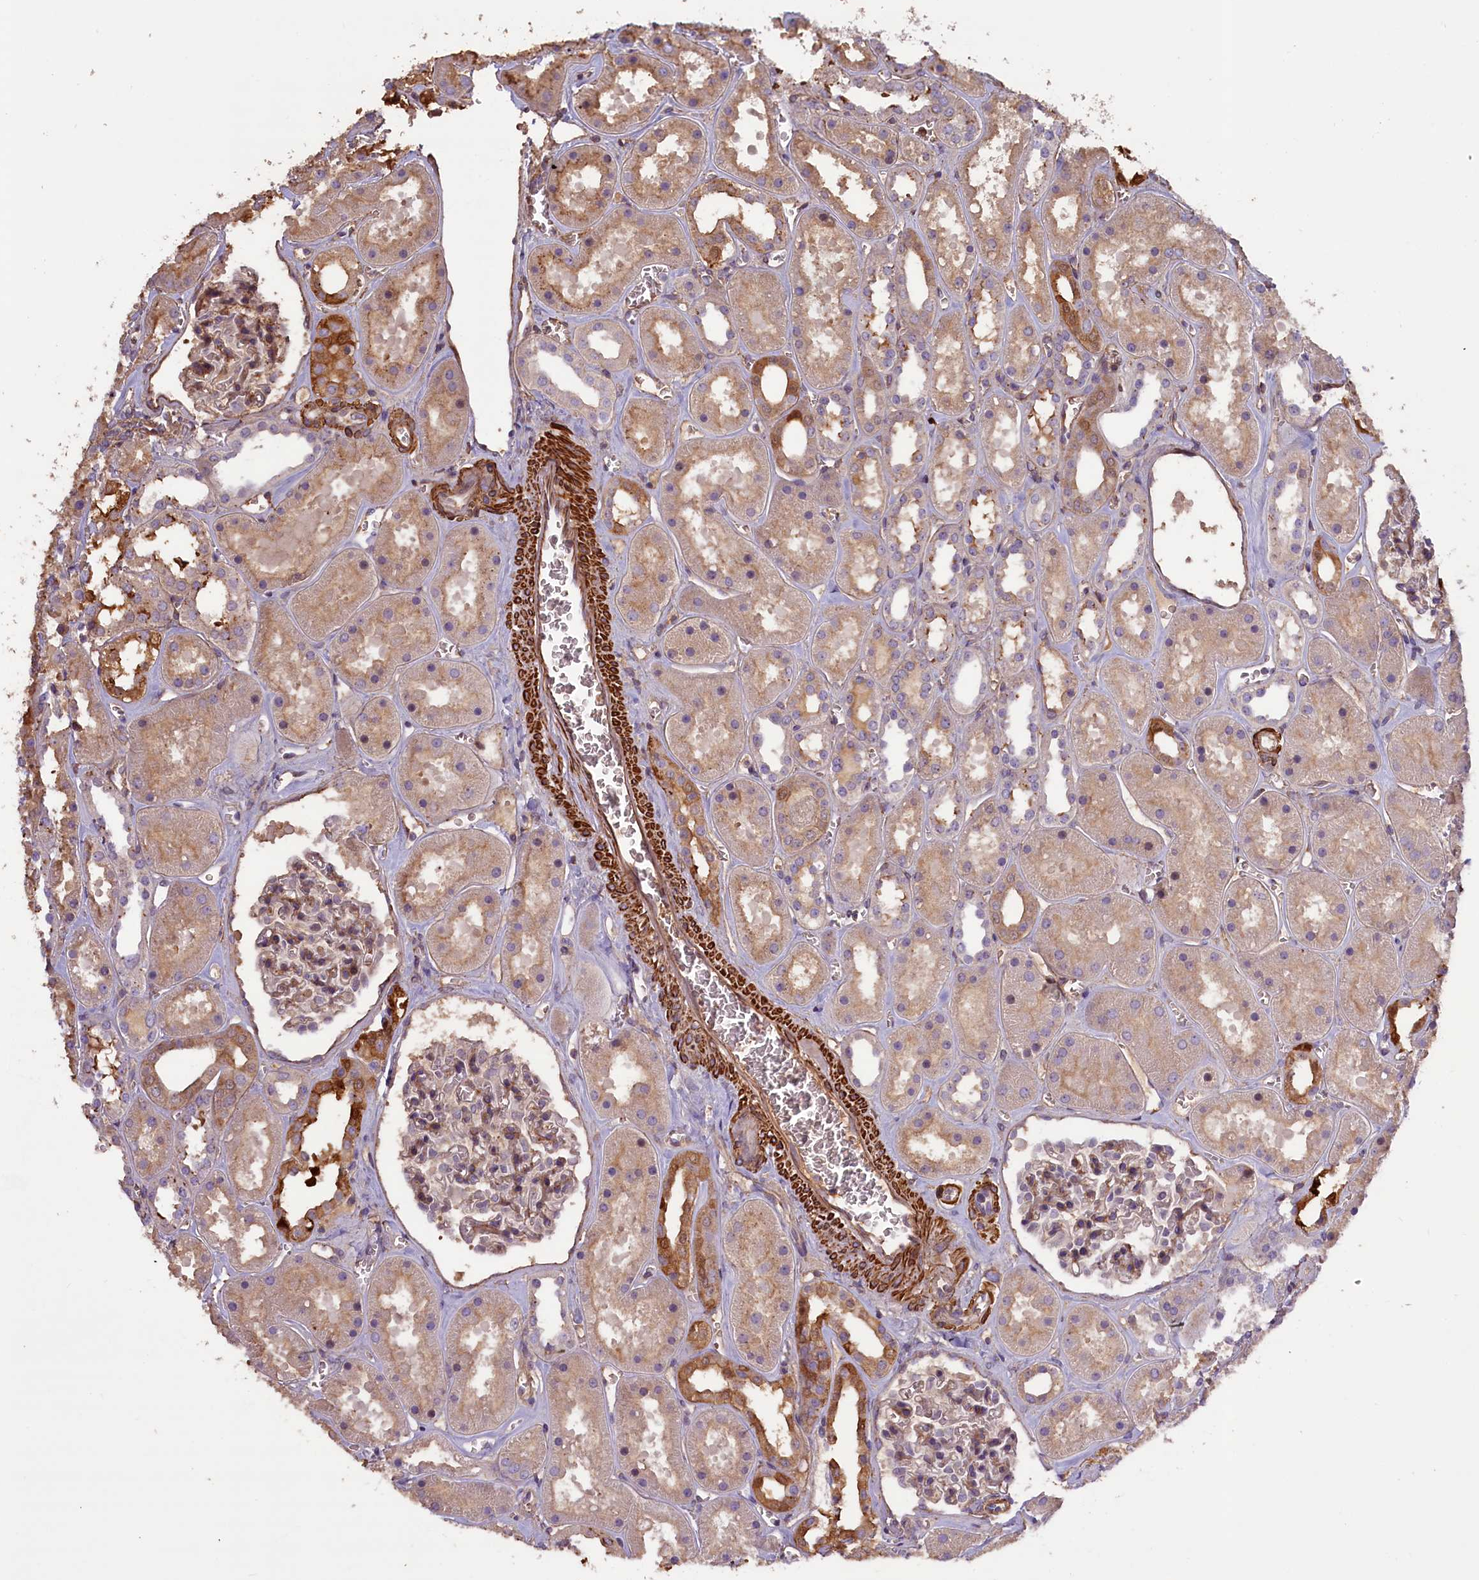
{"staining": {"intensity": "weak", "quantity": "25%-75%", "location": "cytoplasmic/membranous"}, "tissue": "kidney", "cell_type": "Cells in glomeruli", "image_type": "normal", "snomed": [{"axis": "morphology", "description": "Normal tissue, NOS"}, {"axis": "topography", "description": "Kidney"}], "caption": "Cells in glomeruli show weak cytoplasmic/membranous positivity in approximately 25%-75% of cells in unremarkable kidney.", "gene": "FUZ", "patient": {"sex": "female", "age": 41}}